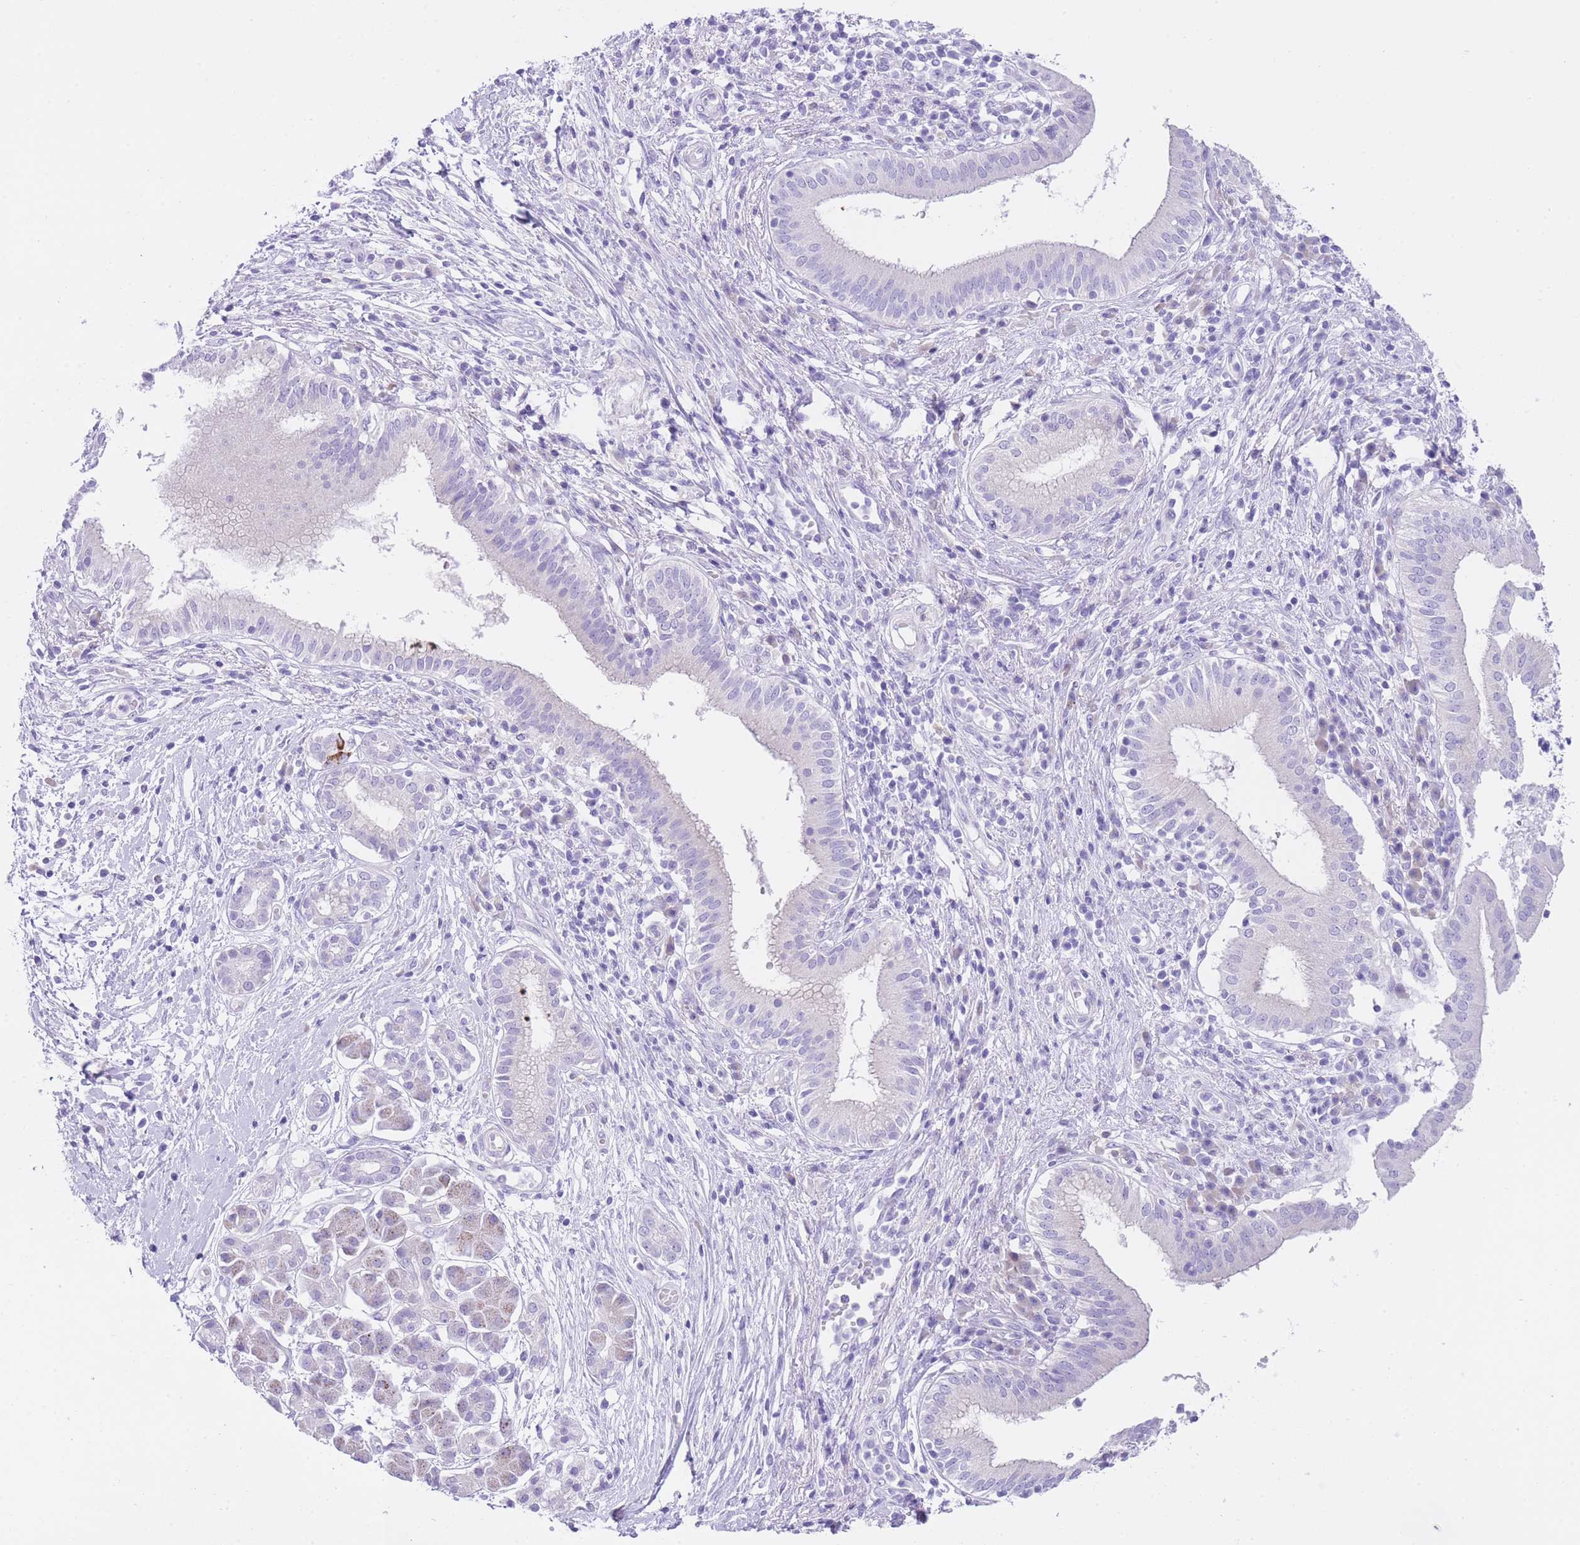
{"staining": {"intensity": "negative", "quantity": "none", "location": "none"}, "tissue": "pancreatic cancer", "cell_type": "Tumor cells", "image_type": "cancer", "snomed": [{"axis": "morphology", "description": "Adenocarcinoma, NOS"}, {"axis": "topography", "description": "Pancreas"}], "caption": "Immunohistochemistry (IHC) image of human adenocarcinoma (pancreatic) stained for a protein (brown), which shows no staining in tumor cells.", "gene": "QTRT1", "patient": {"sex": "male", "age": 68}}